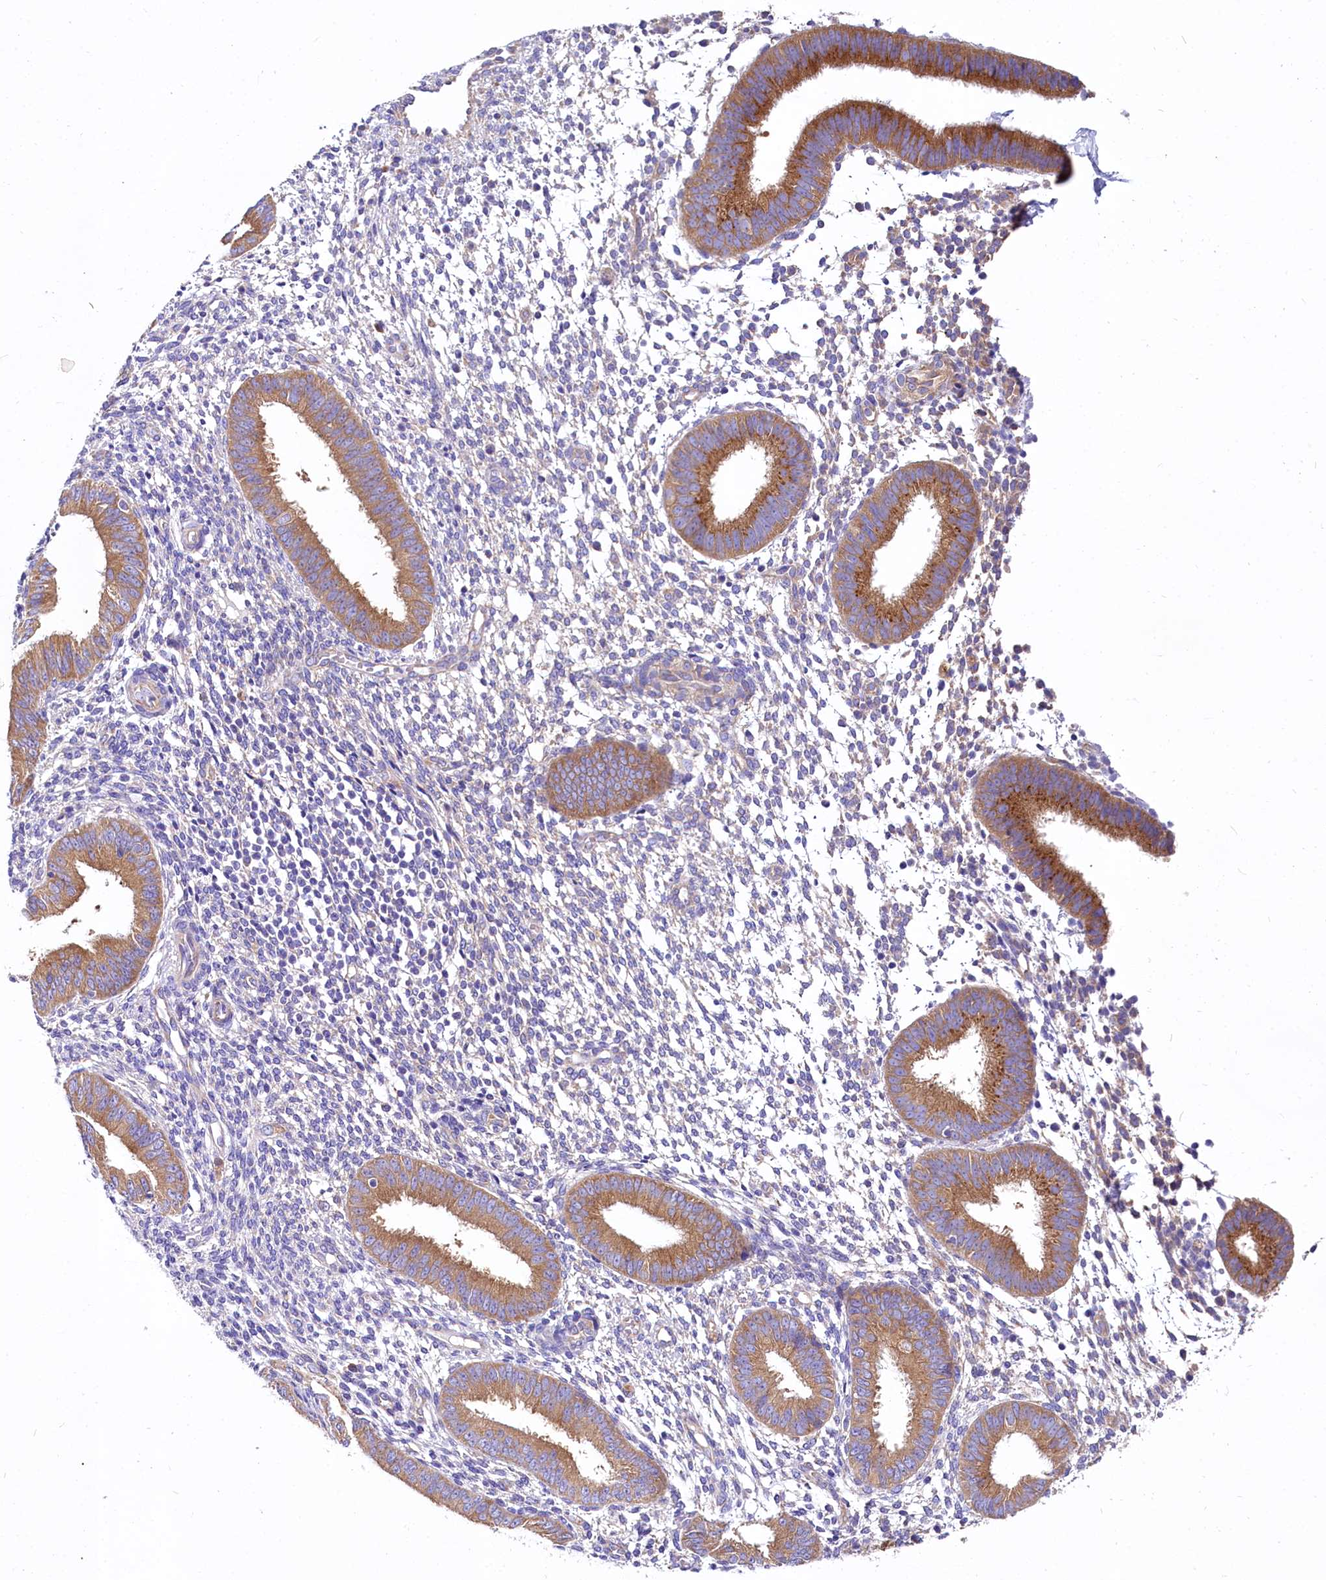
{"staining": {"intensity": "negative", "quantity": "none", "location": "none"}, "tissue": "endometrium", "cell_type": "Cells in endometrial stroma", "image_type": "normal", "snomed": [{"axis": "morphology", "description": "Normal tissue, NOS"}, {"axis": "topography", "description": "Uterus"}, {"axis": "topography", "description": "Endometrium"}], "caption": "An IHC micrograph of benign endometrium is shown. There is no staining in cells in endometrial stroma of endometrium. (DAB IHC, high magnification).", "gene": "QARS1", "patient": {"sex": "female", "age": 48}}